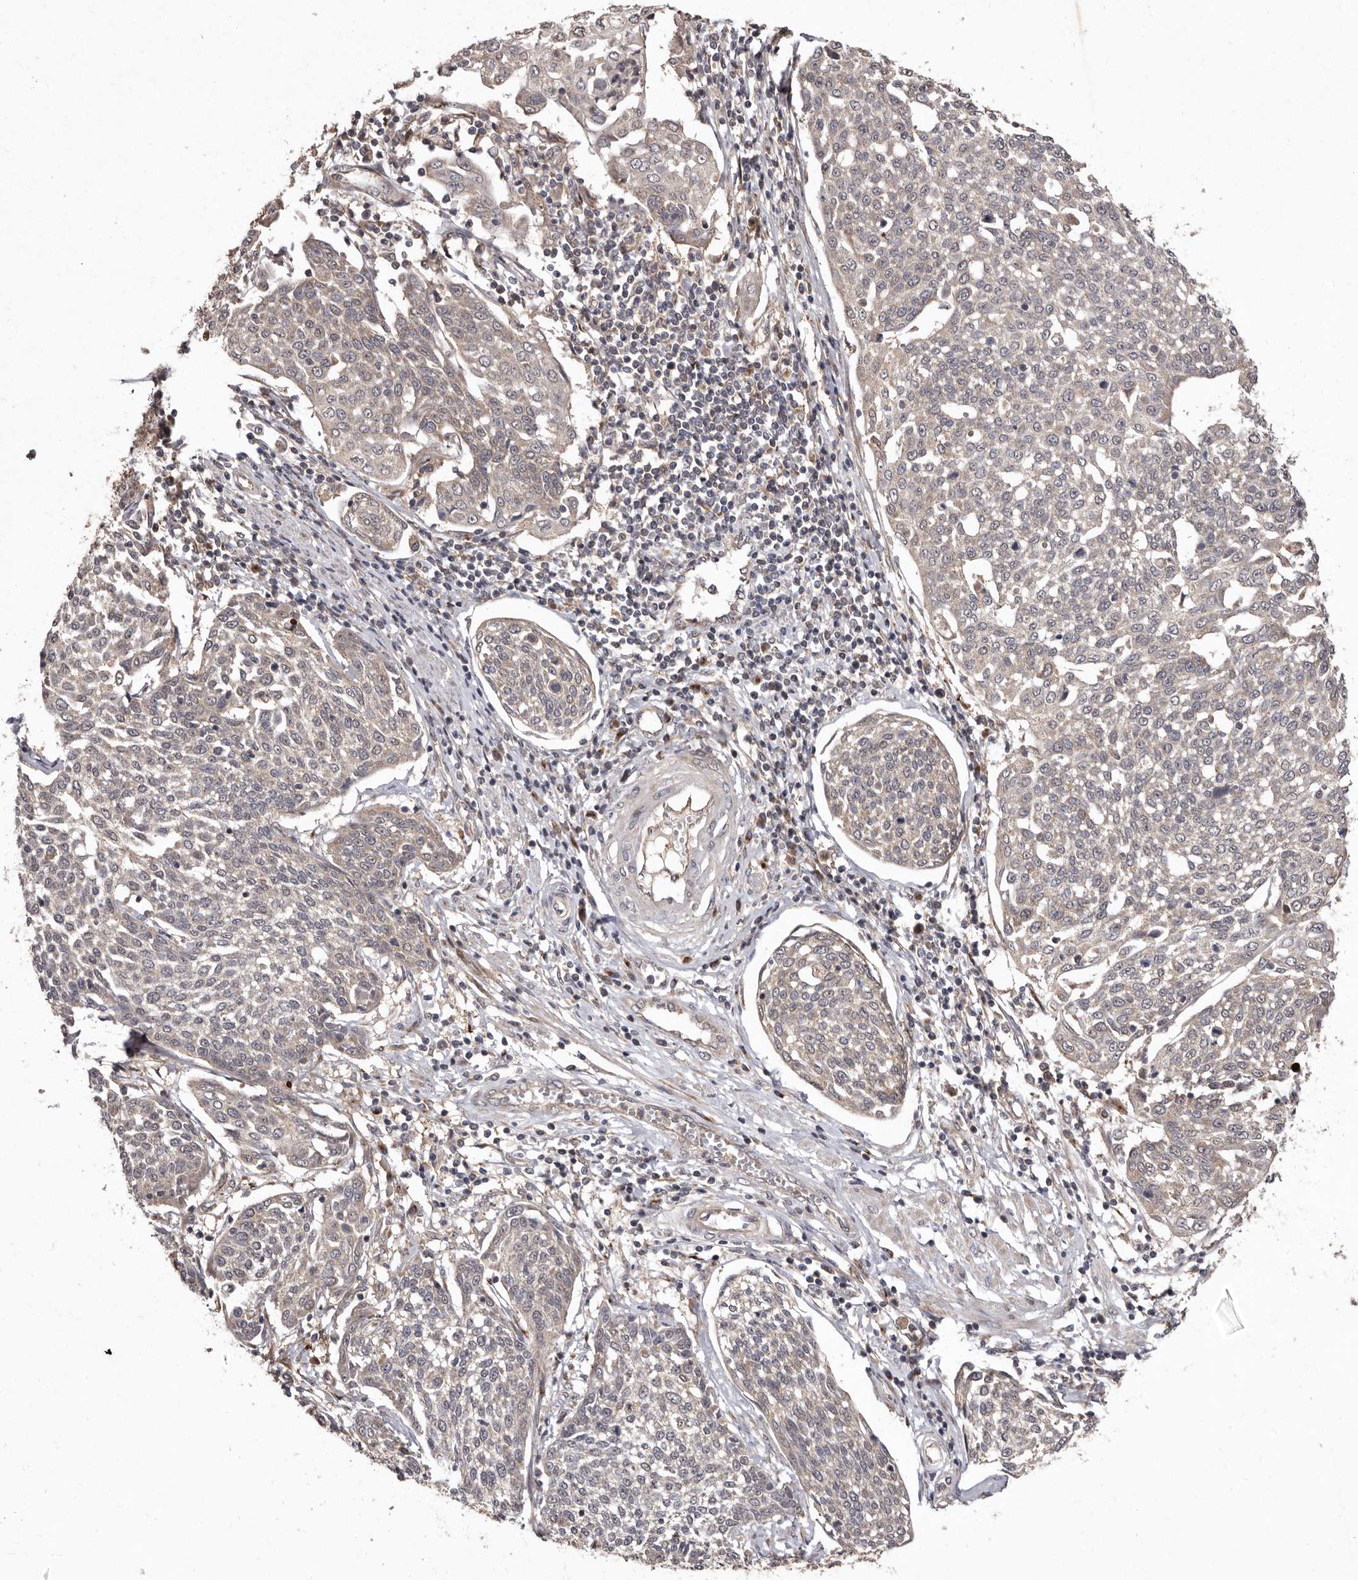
{"staining": {"intensity": "negative", "quantity": "none", "location": "none"}, "tissue": "cervical cancer", "cell_type": "Tumor cells", "image_type": "cancer", "snomed": [{"axis": "morphology", "description": "Squamous cell carcinoma, NOS"}, {"axis": "topography", "description": "Cervix"}], "caption": "Immunohistochemical staining of human cervical cancer (squamous cell carcinoma) reveals no significant staining in tumor cells. (Immunohistochemistry (ihc), brightfield microscopy, high magnification).", "gene": "FLAD1", "patient": {"sex": "female", "age": 34}}